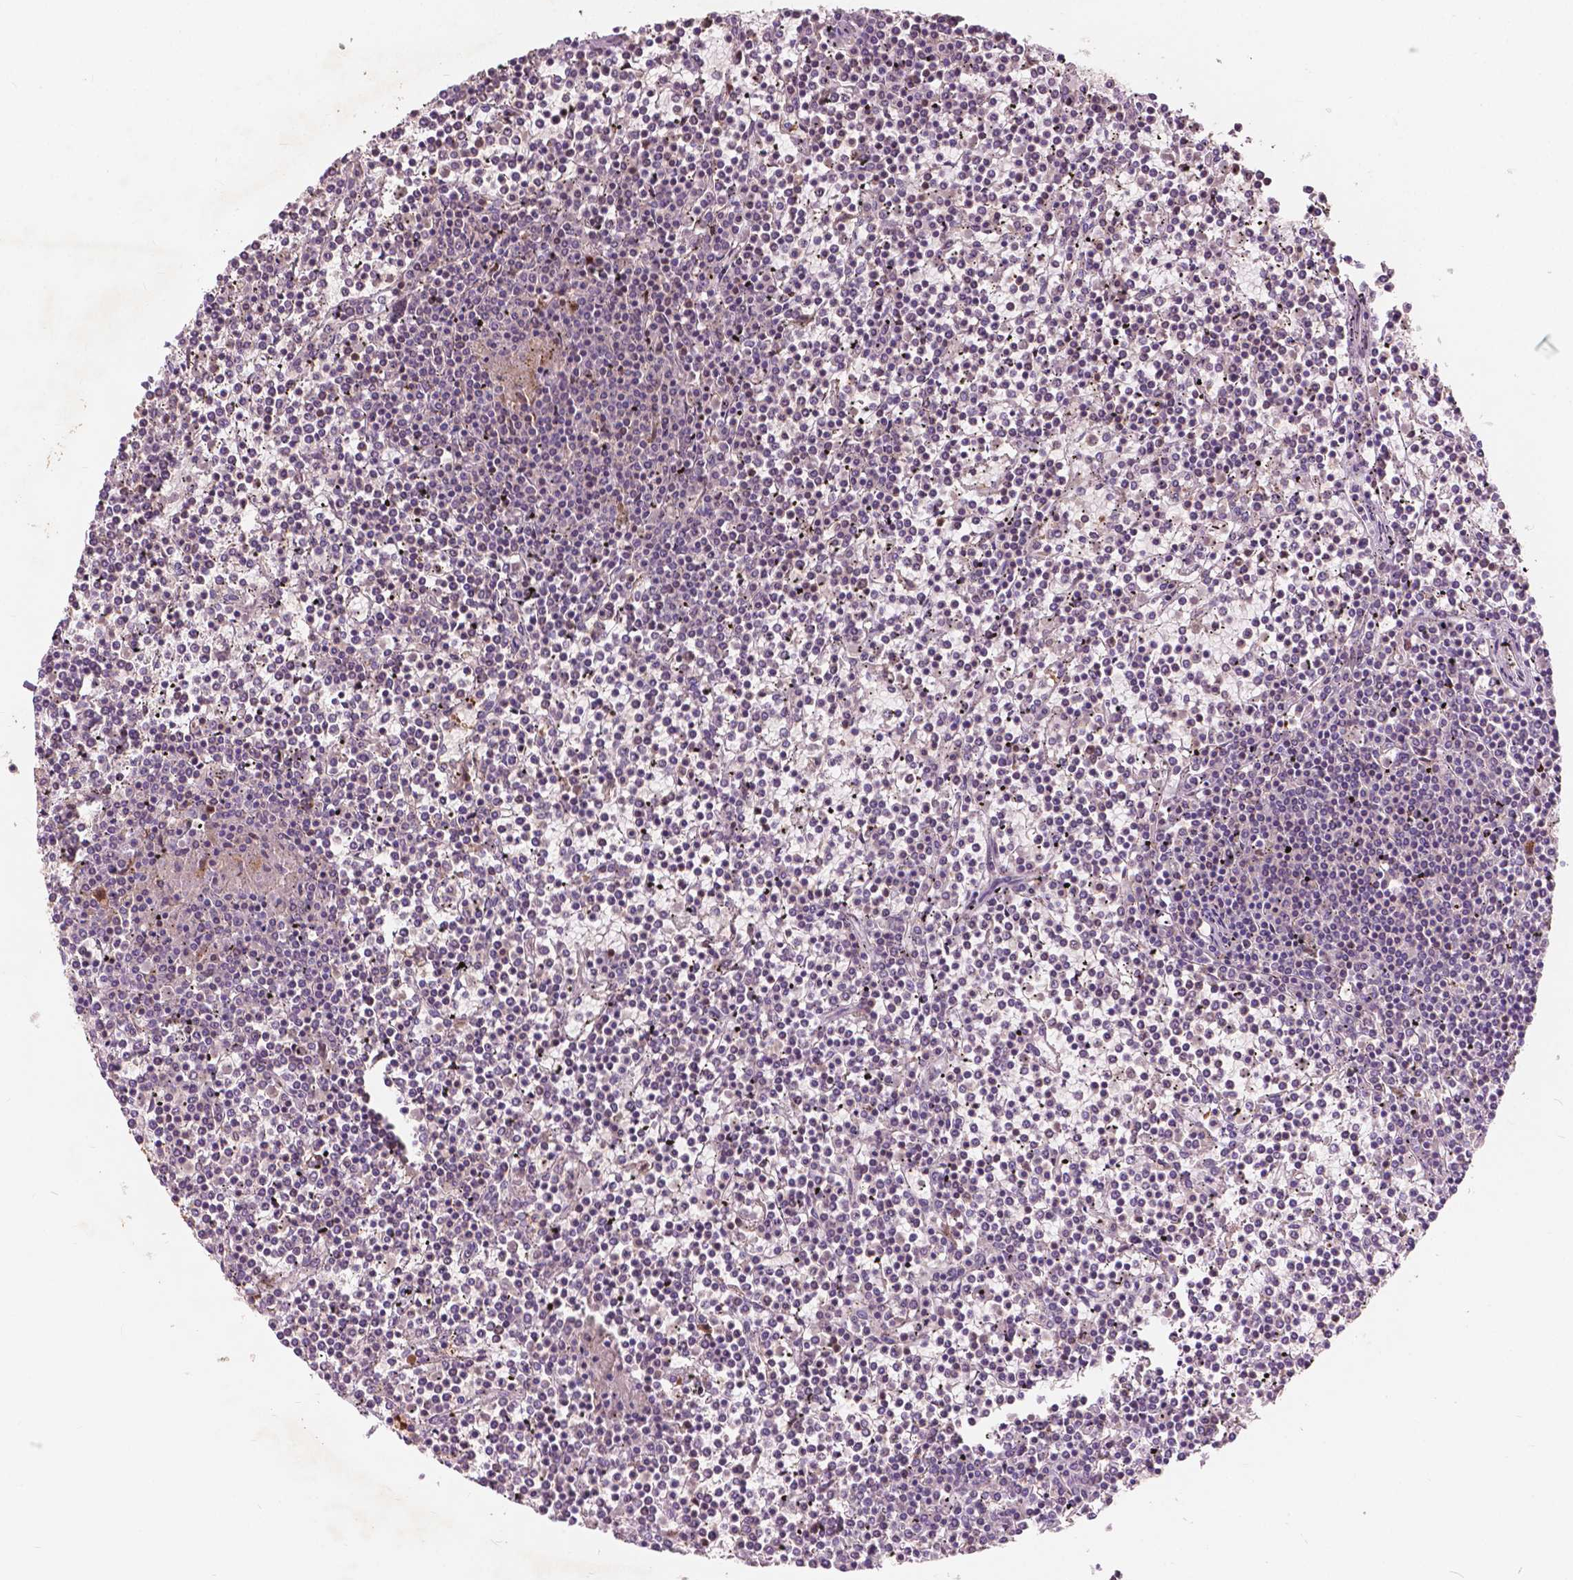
{"staining": {"intensity": "negative", "quantity": "none", "location": "none"}, "tissue": "lymphoma", "cell_type": "Tumor cells", "image_type": "cancer", "snomed": [{"axis": "morphology", "description": "Malignant lymphoma, non-Hodgkin's type, Low grade"}, {"axis": "topography", "description": "Spleen"}], "caption": "A histopathology image of human low-grade malignant lymphoma, non-Hodgkin's type is negative for staining in tumor cells. (Brightfield microscopy of DAB (3,3'-diaminobenzidine) immunohistochemistry (IHC) at high magnification).", "gene": "GPR37", "patient": {"sex": "female", "age": 19}}